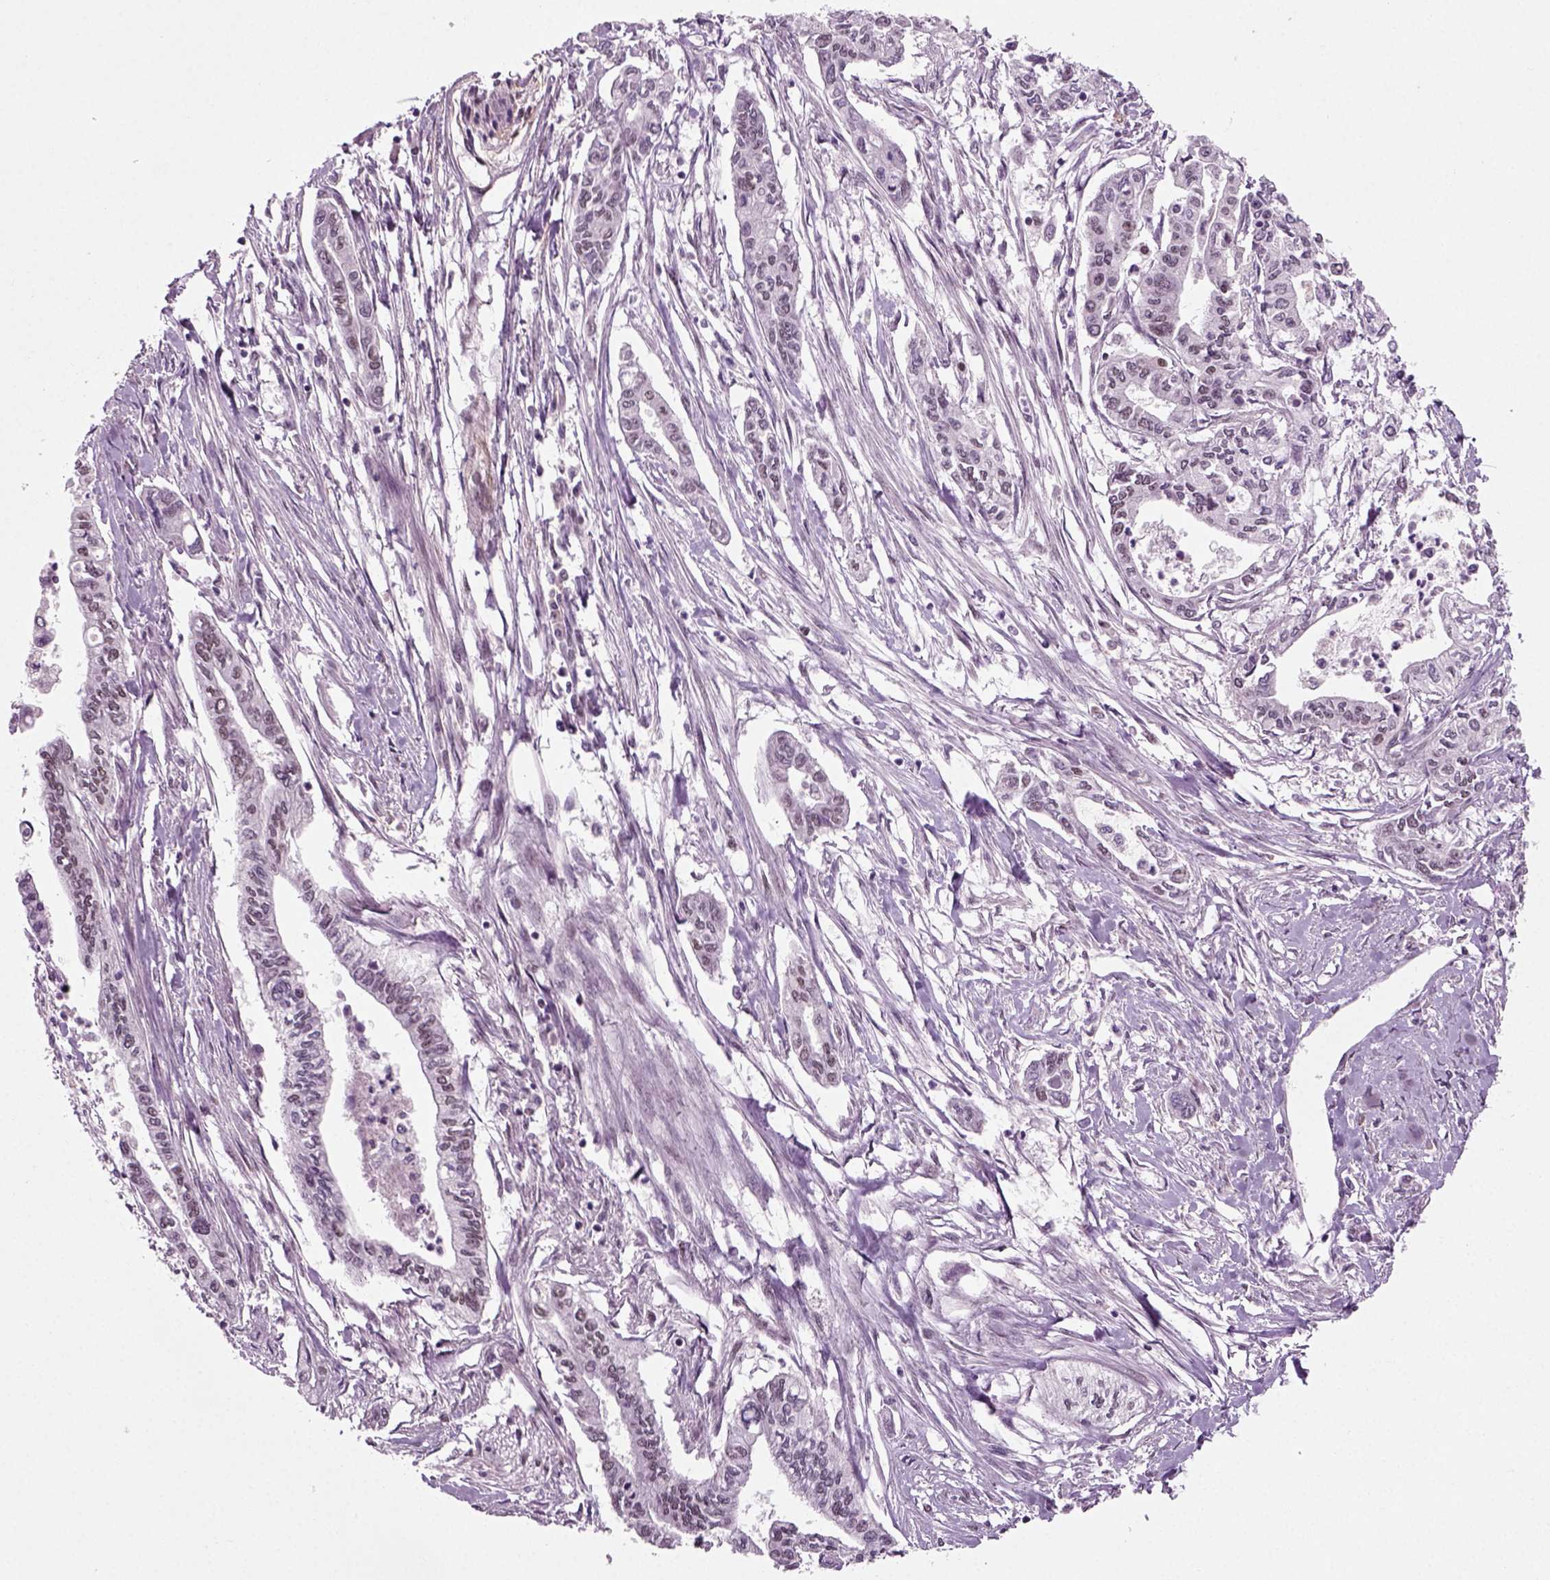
{"staining": {"intensity": "moderate", "quantity": "<25%", "location": "nuclear"}, "tissue": "pancreatic cancer", "cell_type": "Tumor cells", "image_type": "cancer", "snomed": [{"axis": "morphology", "description": "Adenocarcinoma, NOS"}, {"axis": "topography", "description": "Pancreas"}], "caption": "Protein staining shows moderate nuclear expression in about <25% of tumor cells in pancreatic cancer.", "gene": "RCOR3", "patient": {"sex": "male", "age": 60}}